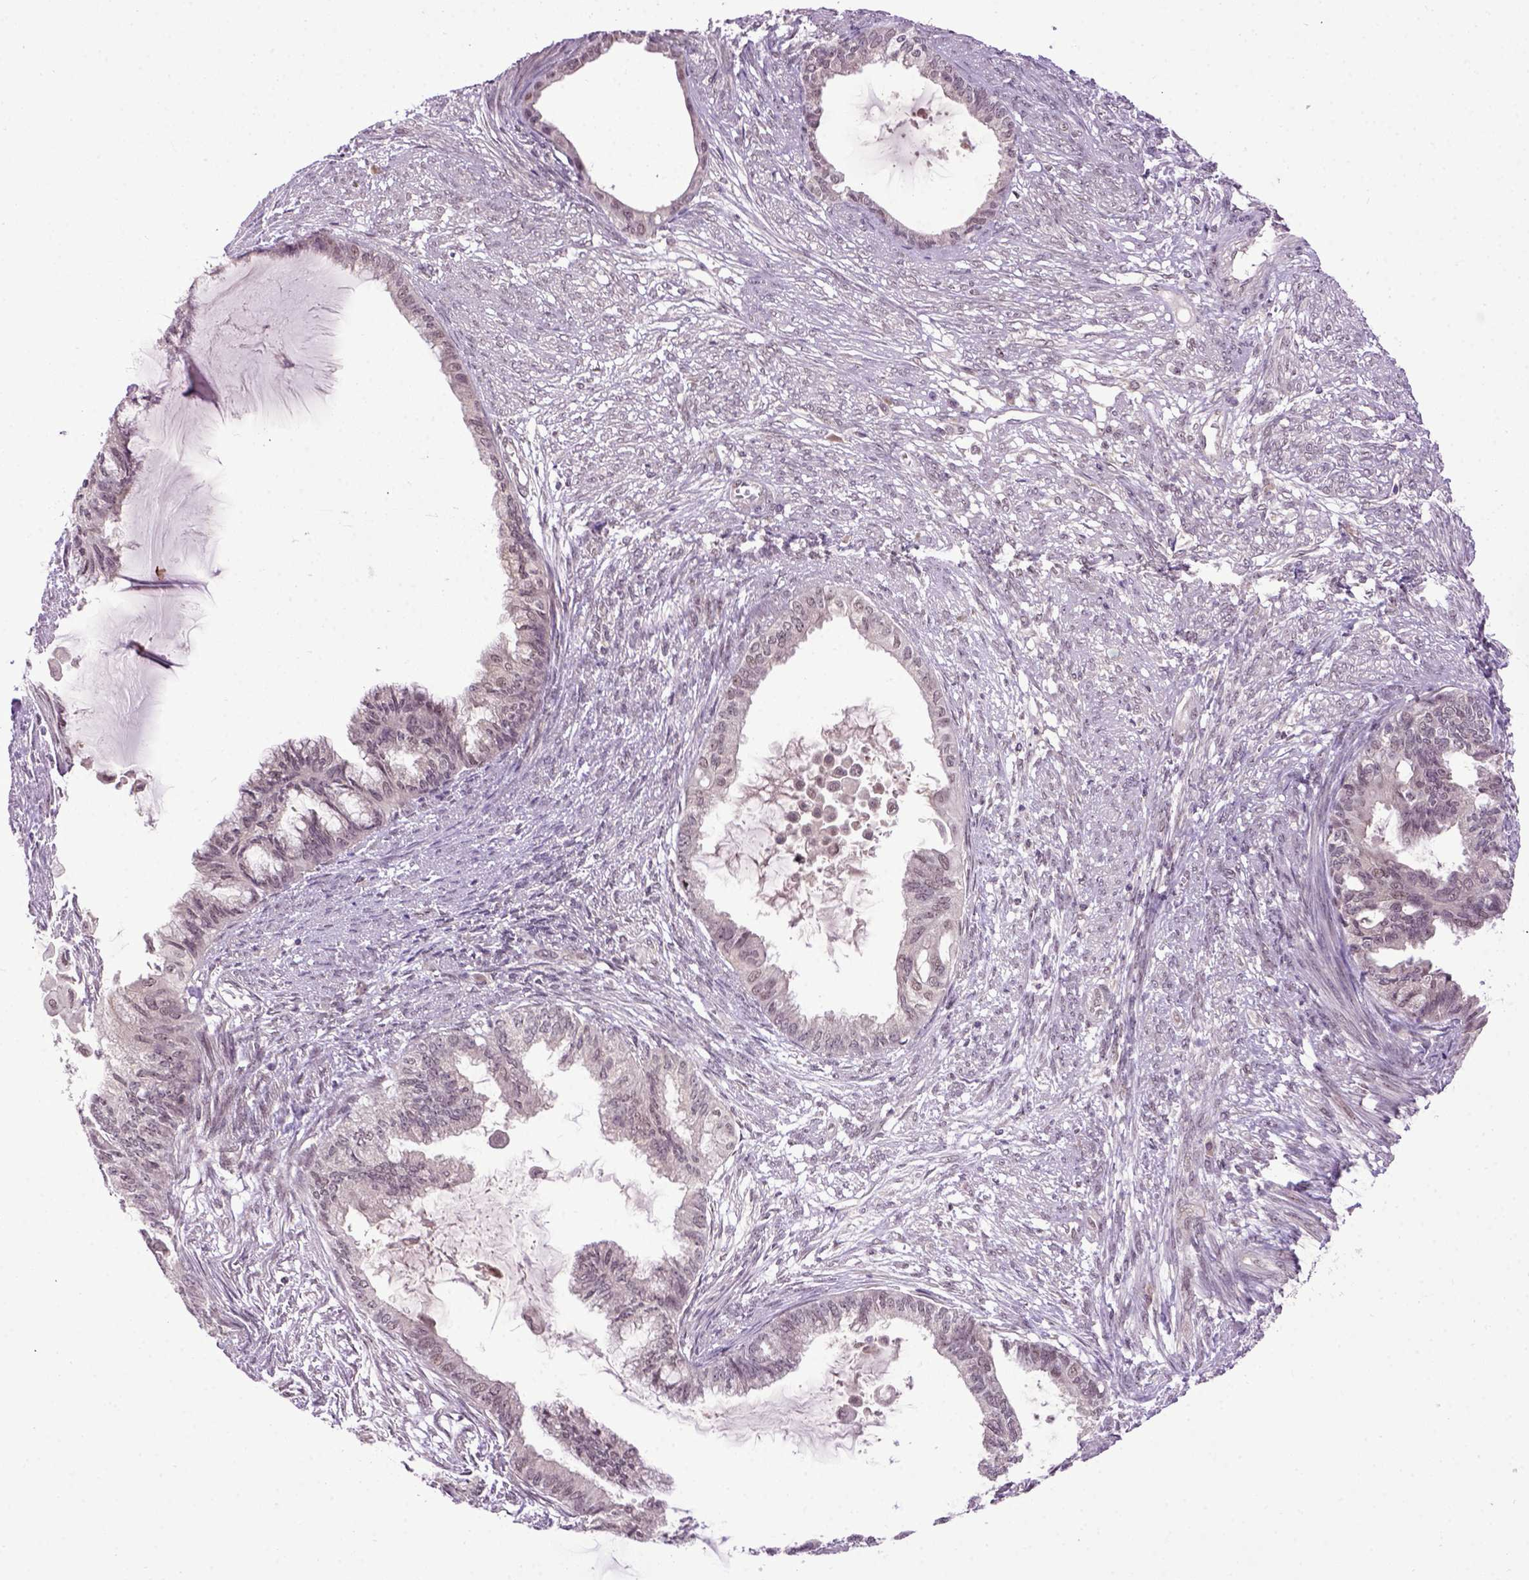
{"staining": {"intensity": "negative", "quantity": "none", "location": "none"}, "tissue": "endometrial cancer", "cell_type": "Tumor cells", "image_type": "cancer", "snomed": [{"axis": "morphology", "description": "Adenocarcinoma, NOS"}, {"axis": "topography", "description": "Endometrium"}], "caption": "A high-resolution image shows IHC staining of endometrial cancer (adenocarcinoma), which shows no significant expression in tumor cells.", "gene": "RAB43", "patient": {"sex": "female", "age": 86}}